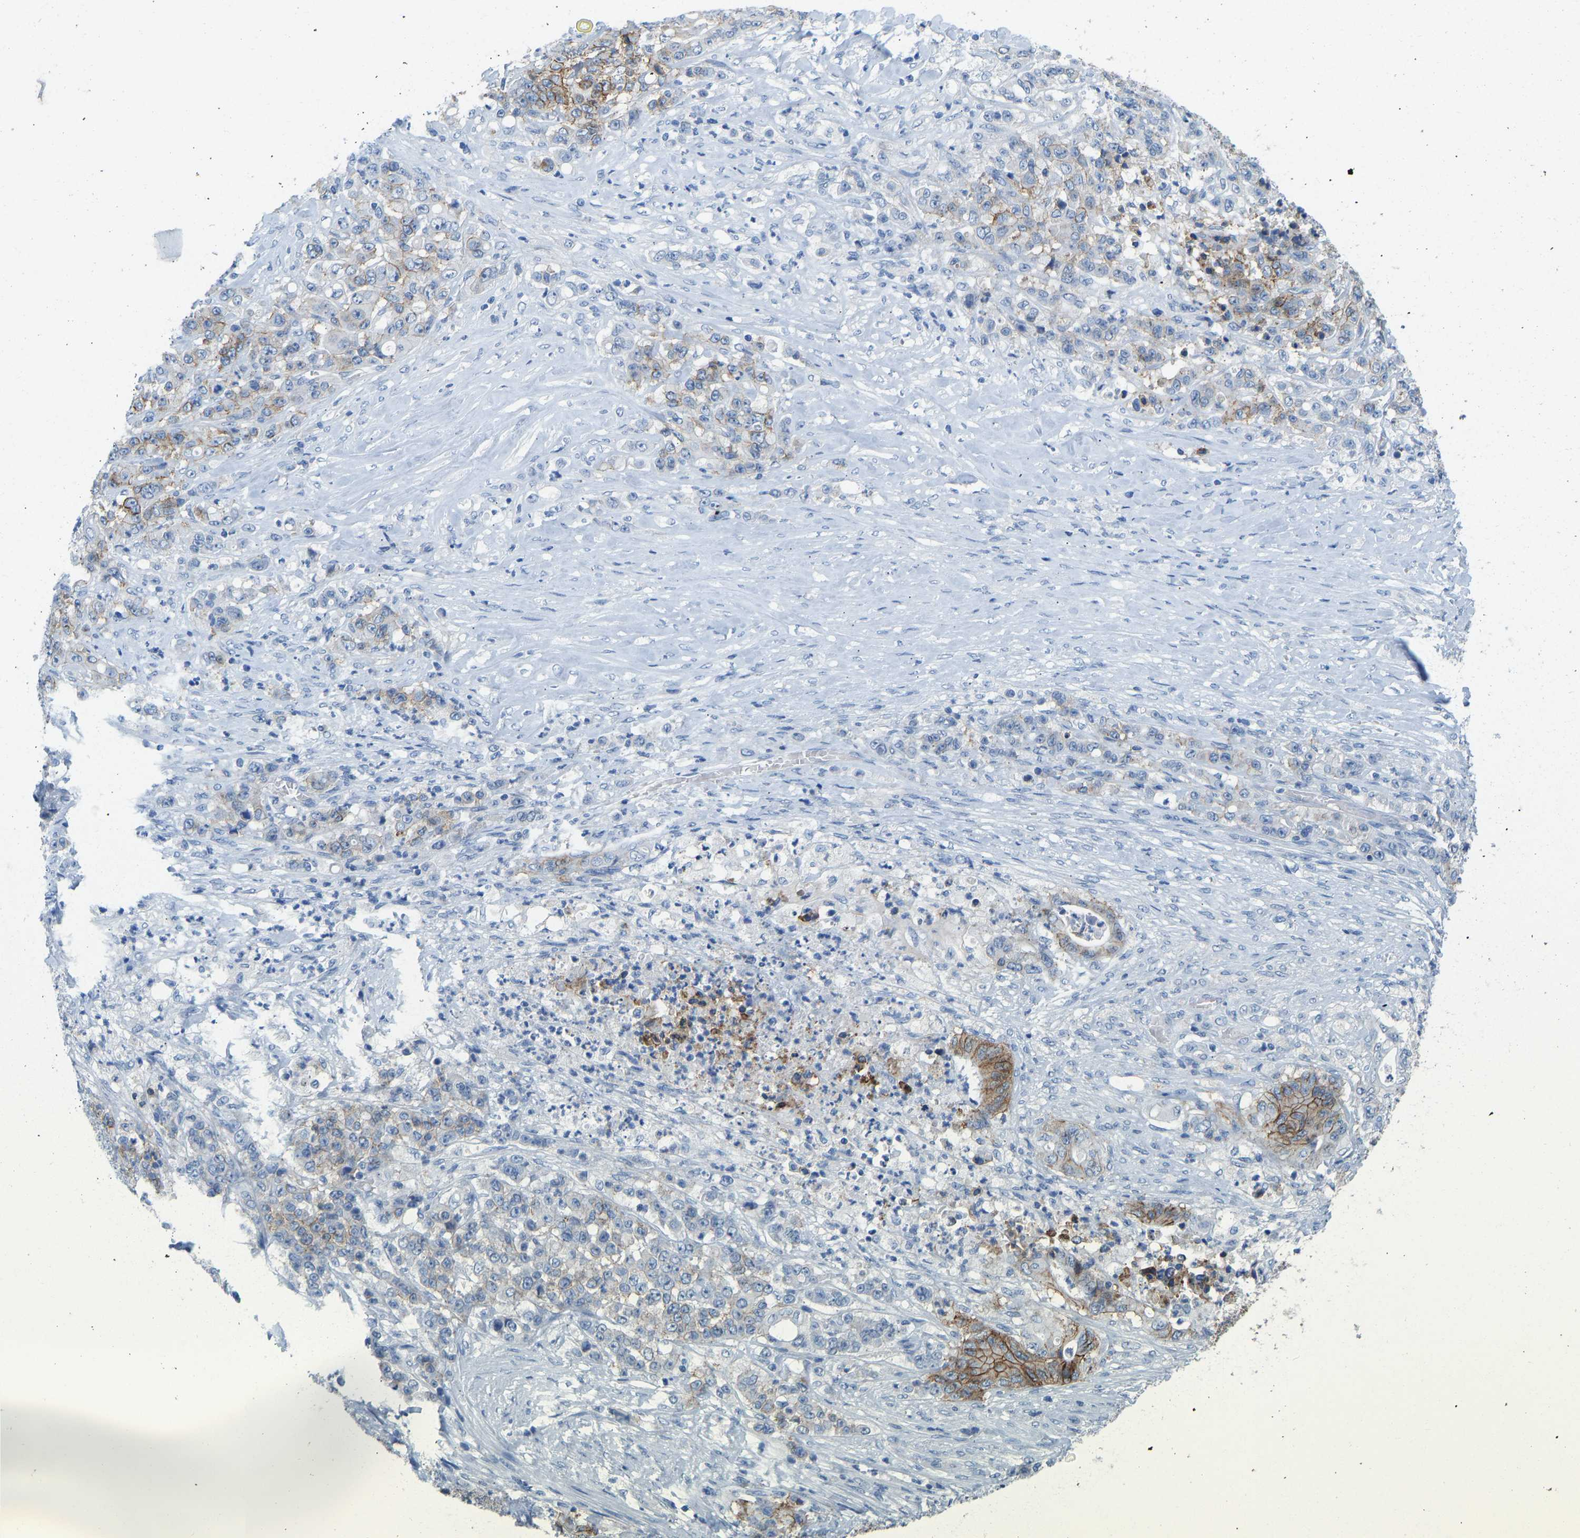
{"staining": {"intensity": "strong", "quantity": "25%-75%", "location": "cytoplasmic/membranous"}, "tissue": "stomach cancer", "cell_type": "Tumor cells", "image_type": "cancer", "snomed": [{"axis": "morphology", "description": "Adenocarcinoma, NOS"}, {"axis": "topography", "description": "Stomach"}], "caption": "Immunohistochemistry staining of adenocarcinoma (stomach), which demonstrates high levels of strong cytoplasmic/membranous positivity in about 25%-75% of tumor cells indicating strong cytoplasmic/membranous protein expression. The staining was performed using DAB (3,3'-diaminobenzidine) (brown) for protein detection and nuclei were counterstained in hematoxylin (blue).", "gene": "ATP1A1", "patient": {"sex": "female", "age": 73}}